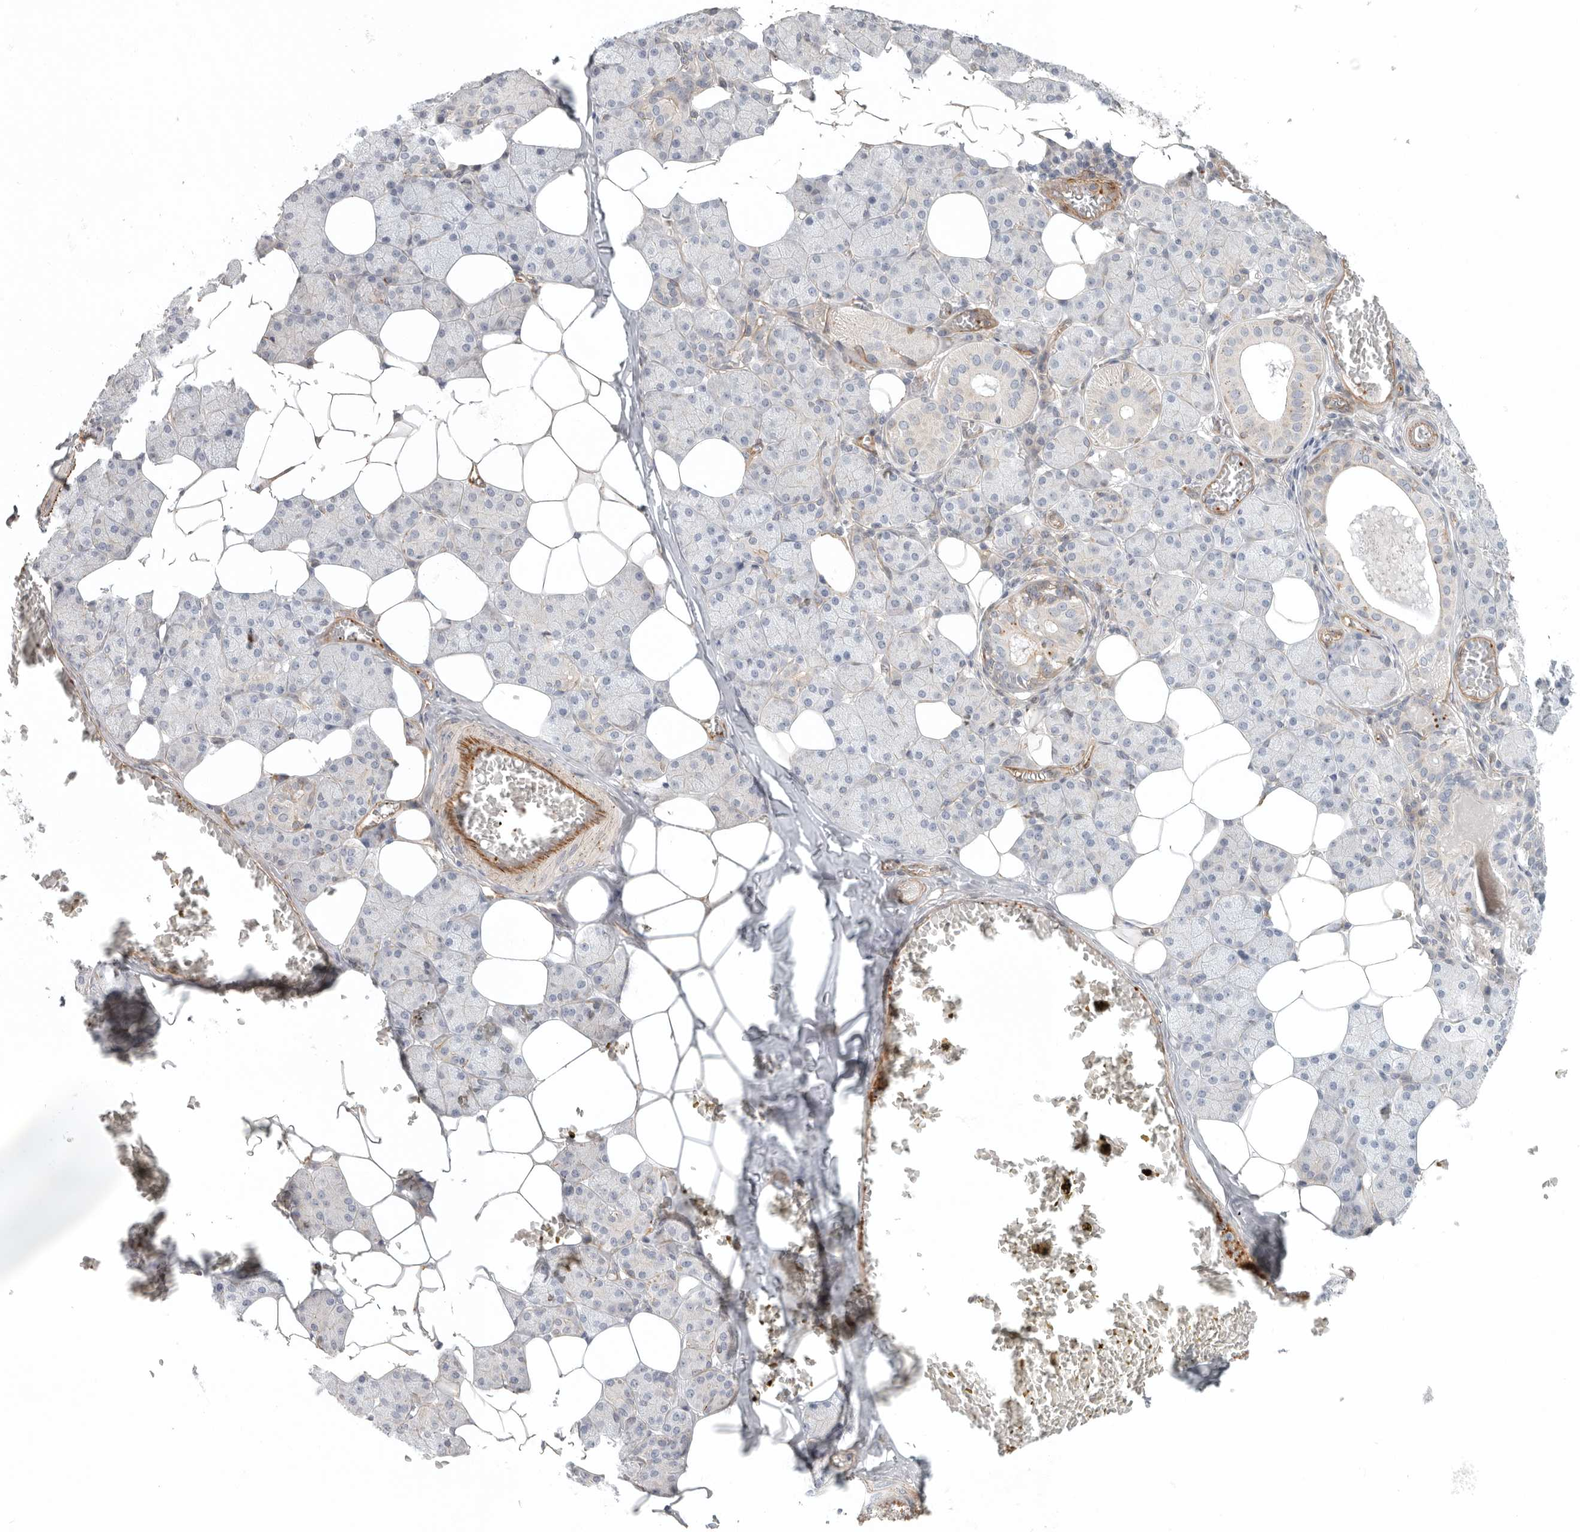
{"staining": {"intensity": "moderate", "quantity": "<25%", "location": "cytoplasmic/membranous"}, "tissue": "salivary gland", "cell_type": "Glandular cells", "image_type": "normal", "snomed": [{"axis": "morphology", "description": "Normal tissue, NOS"}, {"axis": "topography", "description": "Salivary gland"}], "caption": "Immunohistochemistry (IHC) histopathology image of unremarkable human salivary gland stained for a protein (brown), which exhibits low levels of moderate cytoplasmic/membranous expression in approximately <25% of glandular cells.", "gene": "LONRF1", "patient": {"sex": "female", "age": 33}}